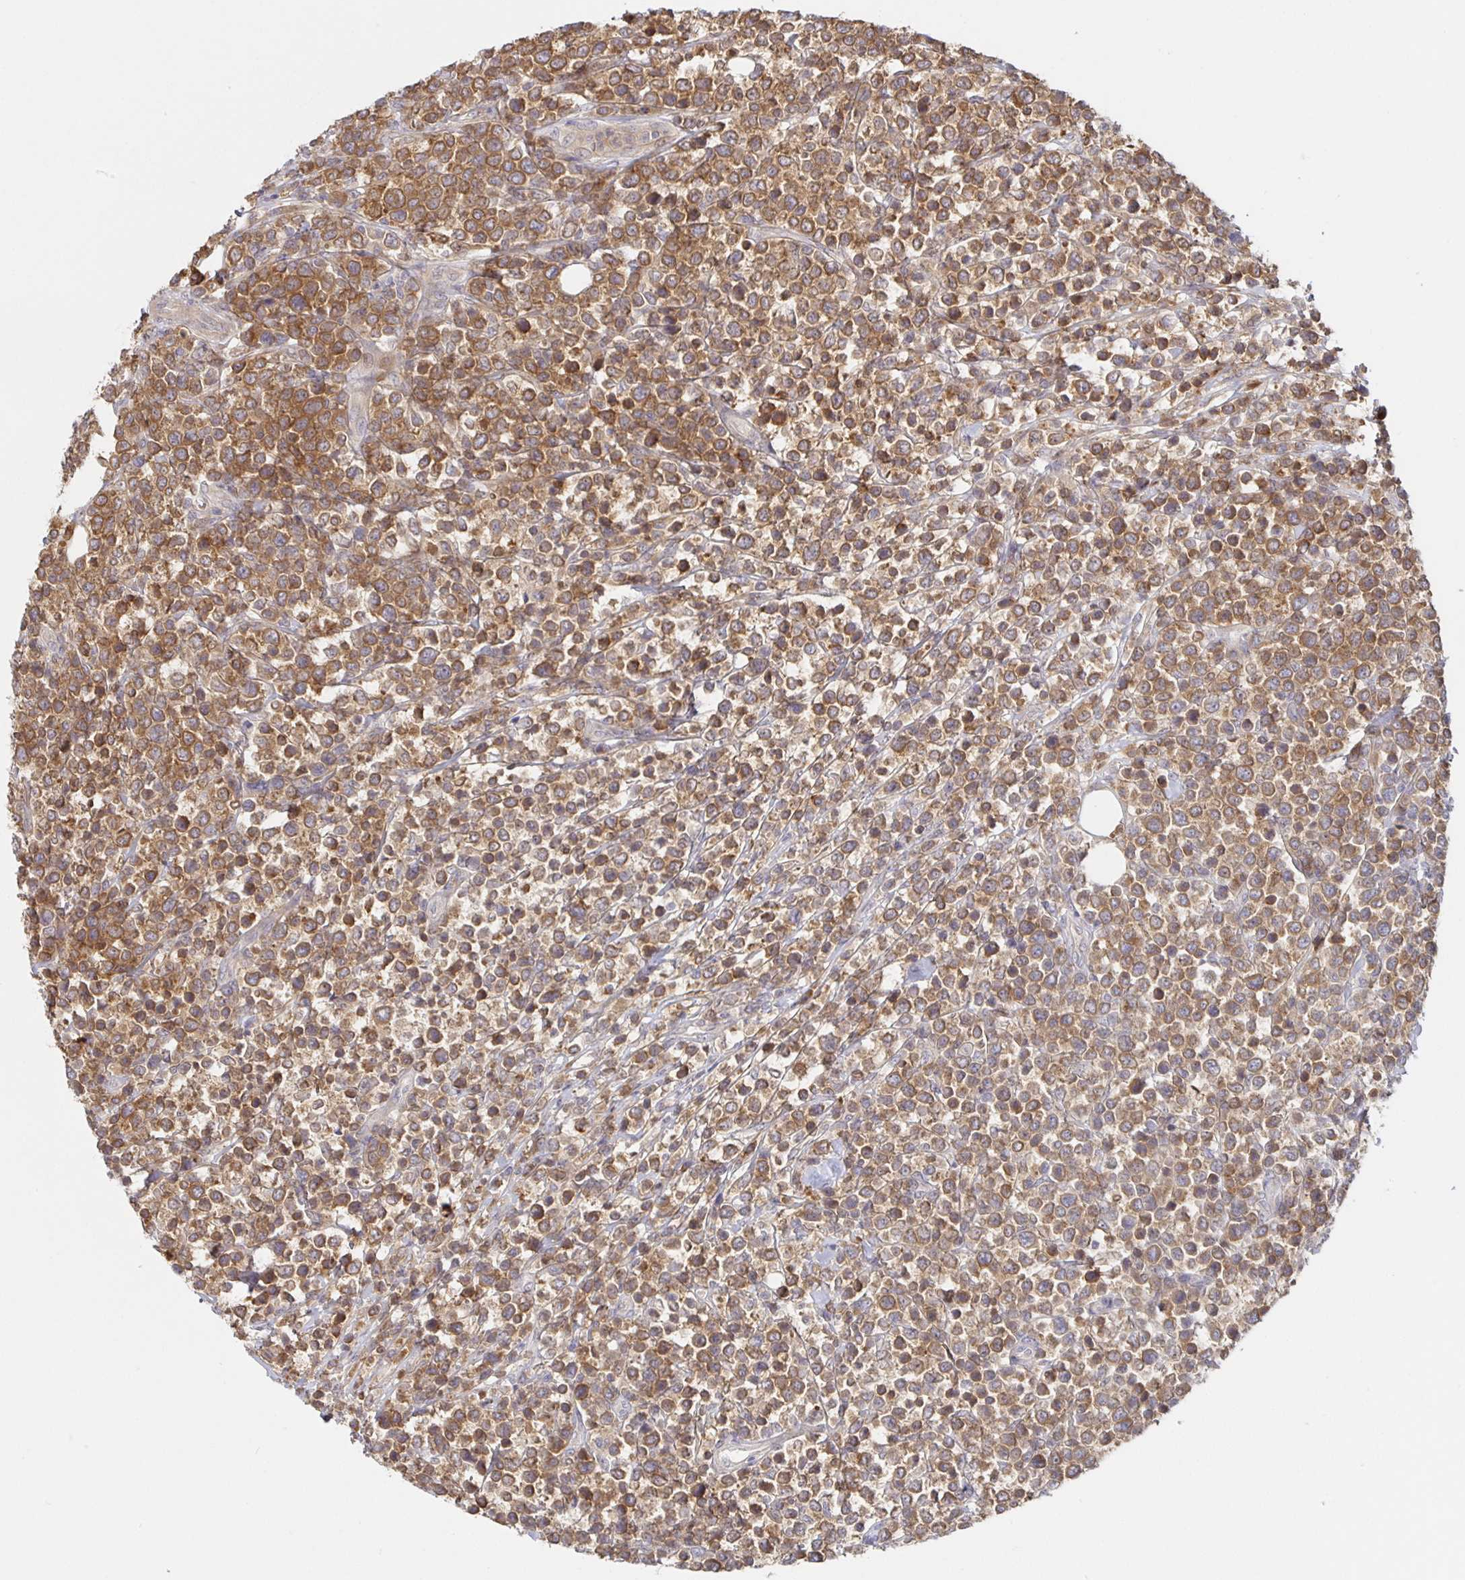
{"staining": {"intensity": "moderate", "quantity": ">75%", "location": "cytoplasmic/membranous"}, "tissue": "lymphoma", "cell_type": "Tumor cells", "image_type": "cancer", "snomed": [{"axis": "morphology", "description": "Malignant lymphoma, non-Hodgkin's type, High grade"}, {"axis": "topography", "description": "Soft tissue"}], "caption": "Tumor cells reveal medium levels of moderate cytoplasmic/membranous positivity in about >75% of cells in lymphoma.", "gene": "AACS", "patient": {"sex": "female", "age": 56}}